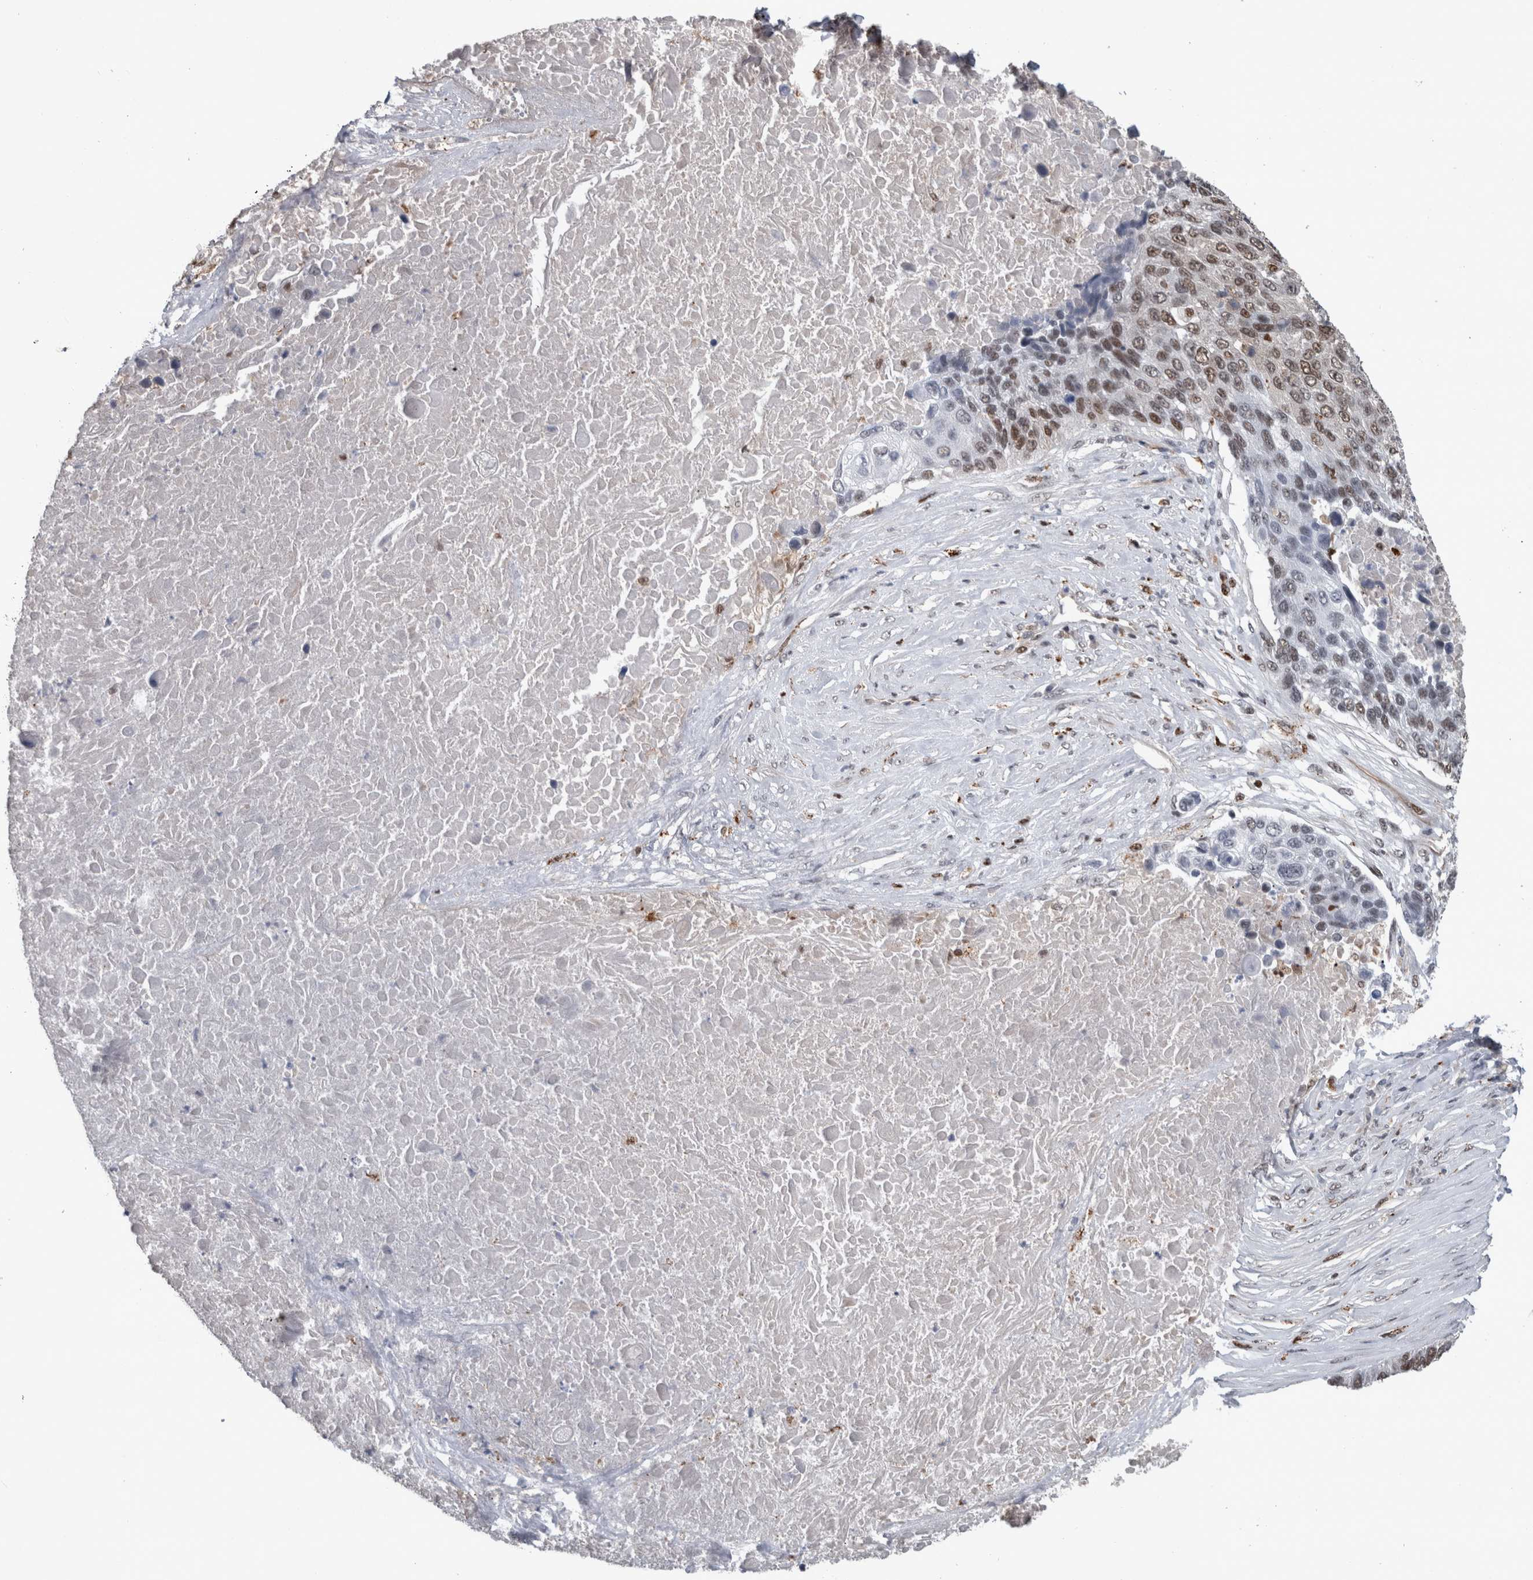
{"staining": {"intensity": "moderate", "quantity": "25%-75%", "location": "nuclear"}, "tissue": "lung cancer", "cell_type": "Tumor cells", "image_type": "cancer", "snomed": [{"axis": "morphology", "description": "Squamous cell carcinoma, NOS"}, {"axis": "topography", "description": "Lung"}], "caption": "Immunohistochemistry micrograph of neoplastic tissue: human lung cancer (squamous cell carcinoma) stained using immunohistochemistry demonstrates medium levels of moderate protein expression localized specifically in the nuclear of tumor cells, appearing as a nuclear brown color.", "gene": "POLD2", "patient": {"sex": "male", "age": 66}}